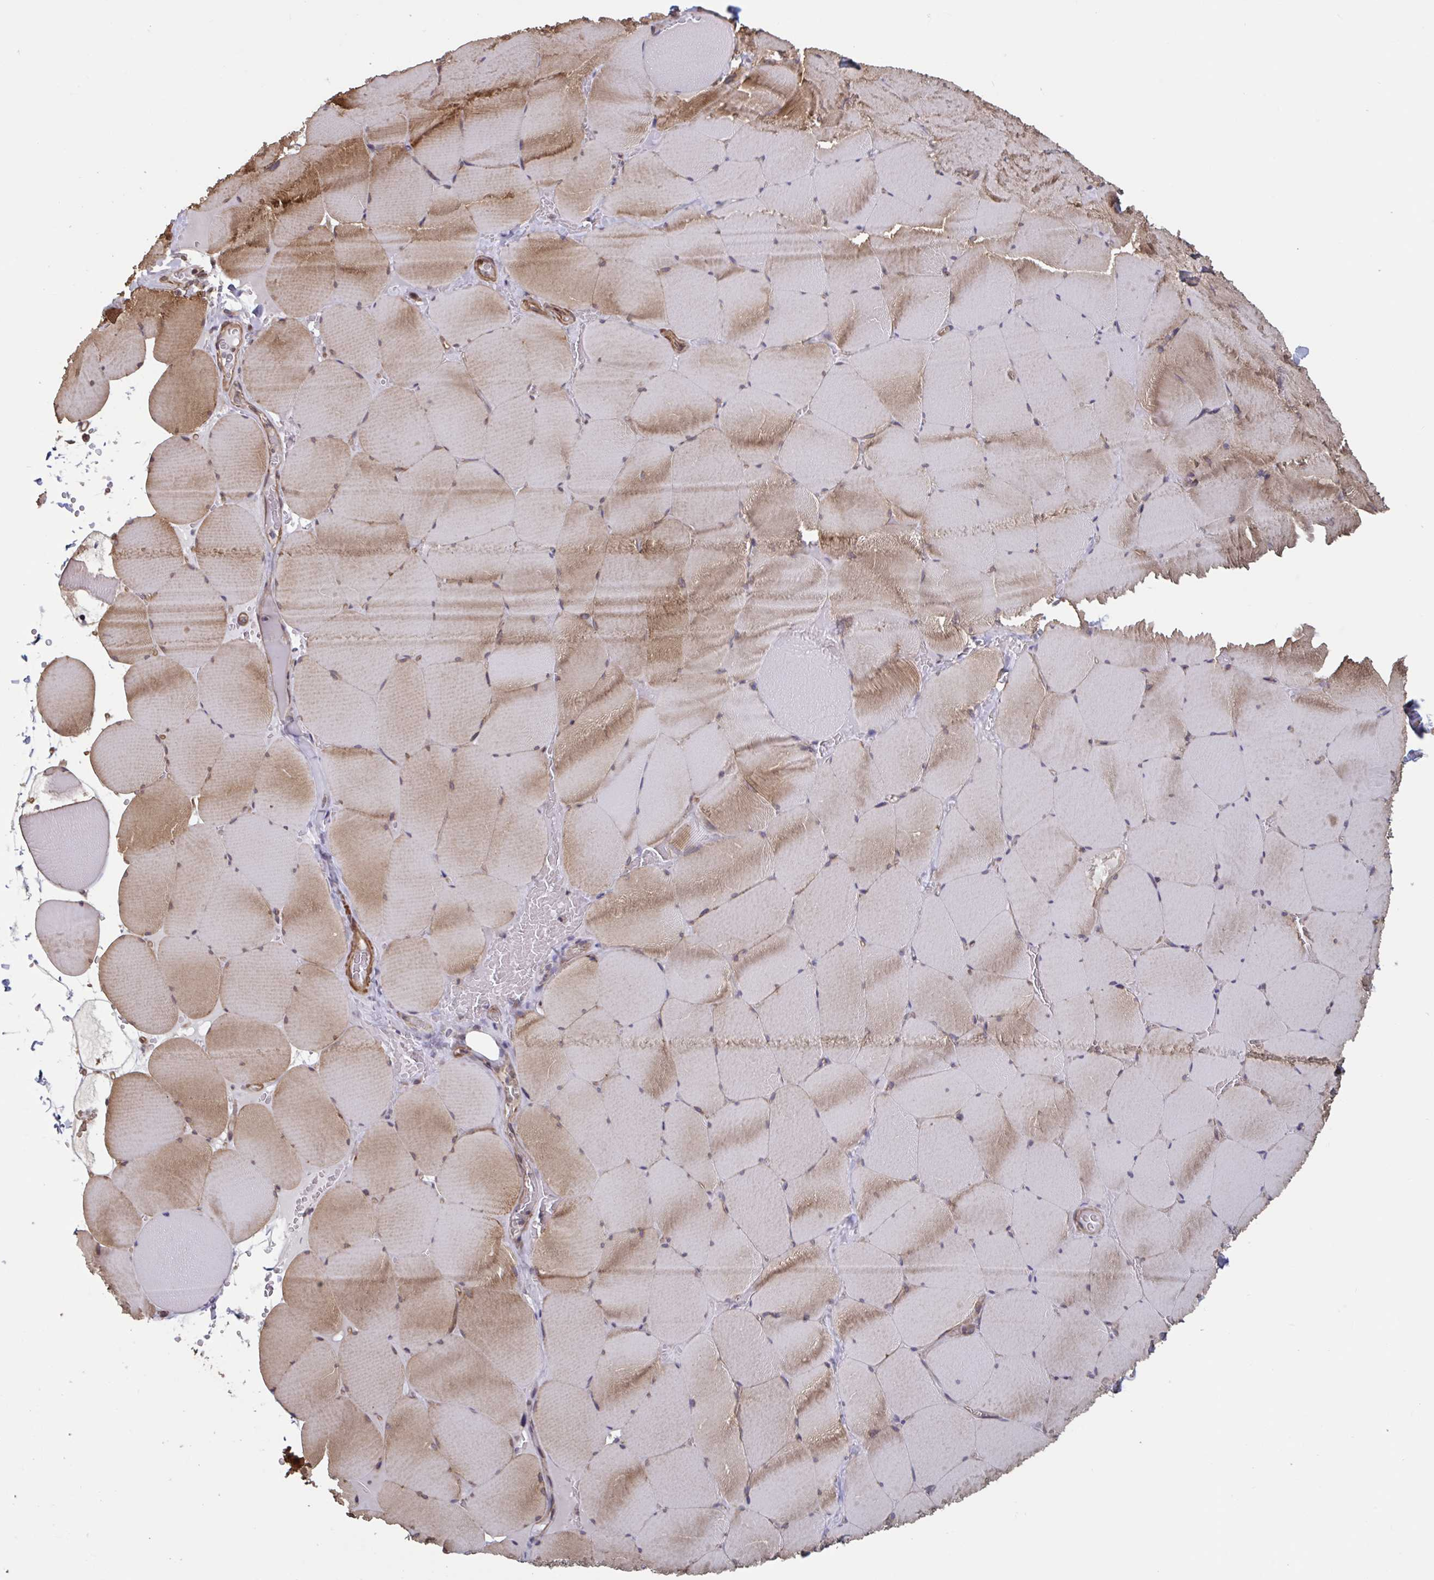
{"staining": {"intensity": "moderate", "quantity": "<25%", "location": "cytoplasmic/membranous,nuclear"}, "tissue": "skeletal muscle", "cell_type": "Myocytes", "image_type": "normal", "snomed": [{"axis": "morphology", "description": "Normal tissue, NOS"}, {"axis": "topography", "description": "Skeletal muscle"}, {"axis": "topography", "description": "Head-Neck"}], "caption": "Moderate cytoplasmic/membranous,nuclear staining is seen in approximately <25% of myocytes in unremarkable skeletal muscle.", "gene": "IPO5", "patient": {"sex": "male", "age": 66}}